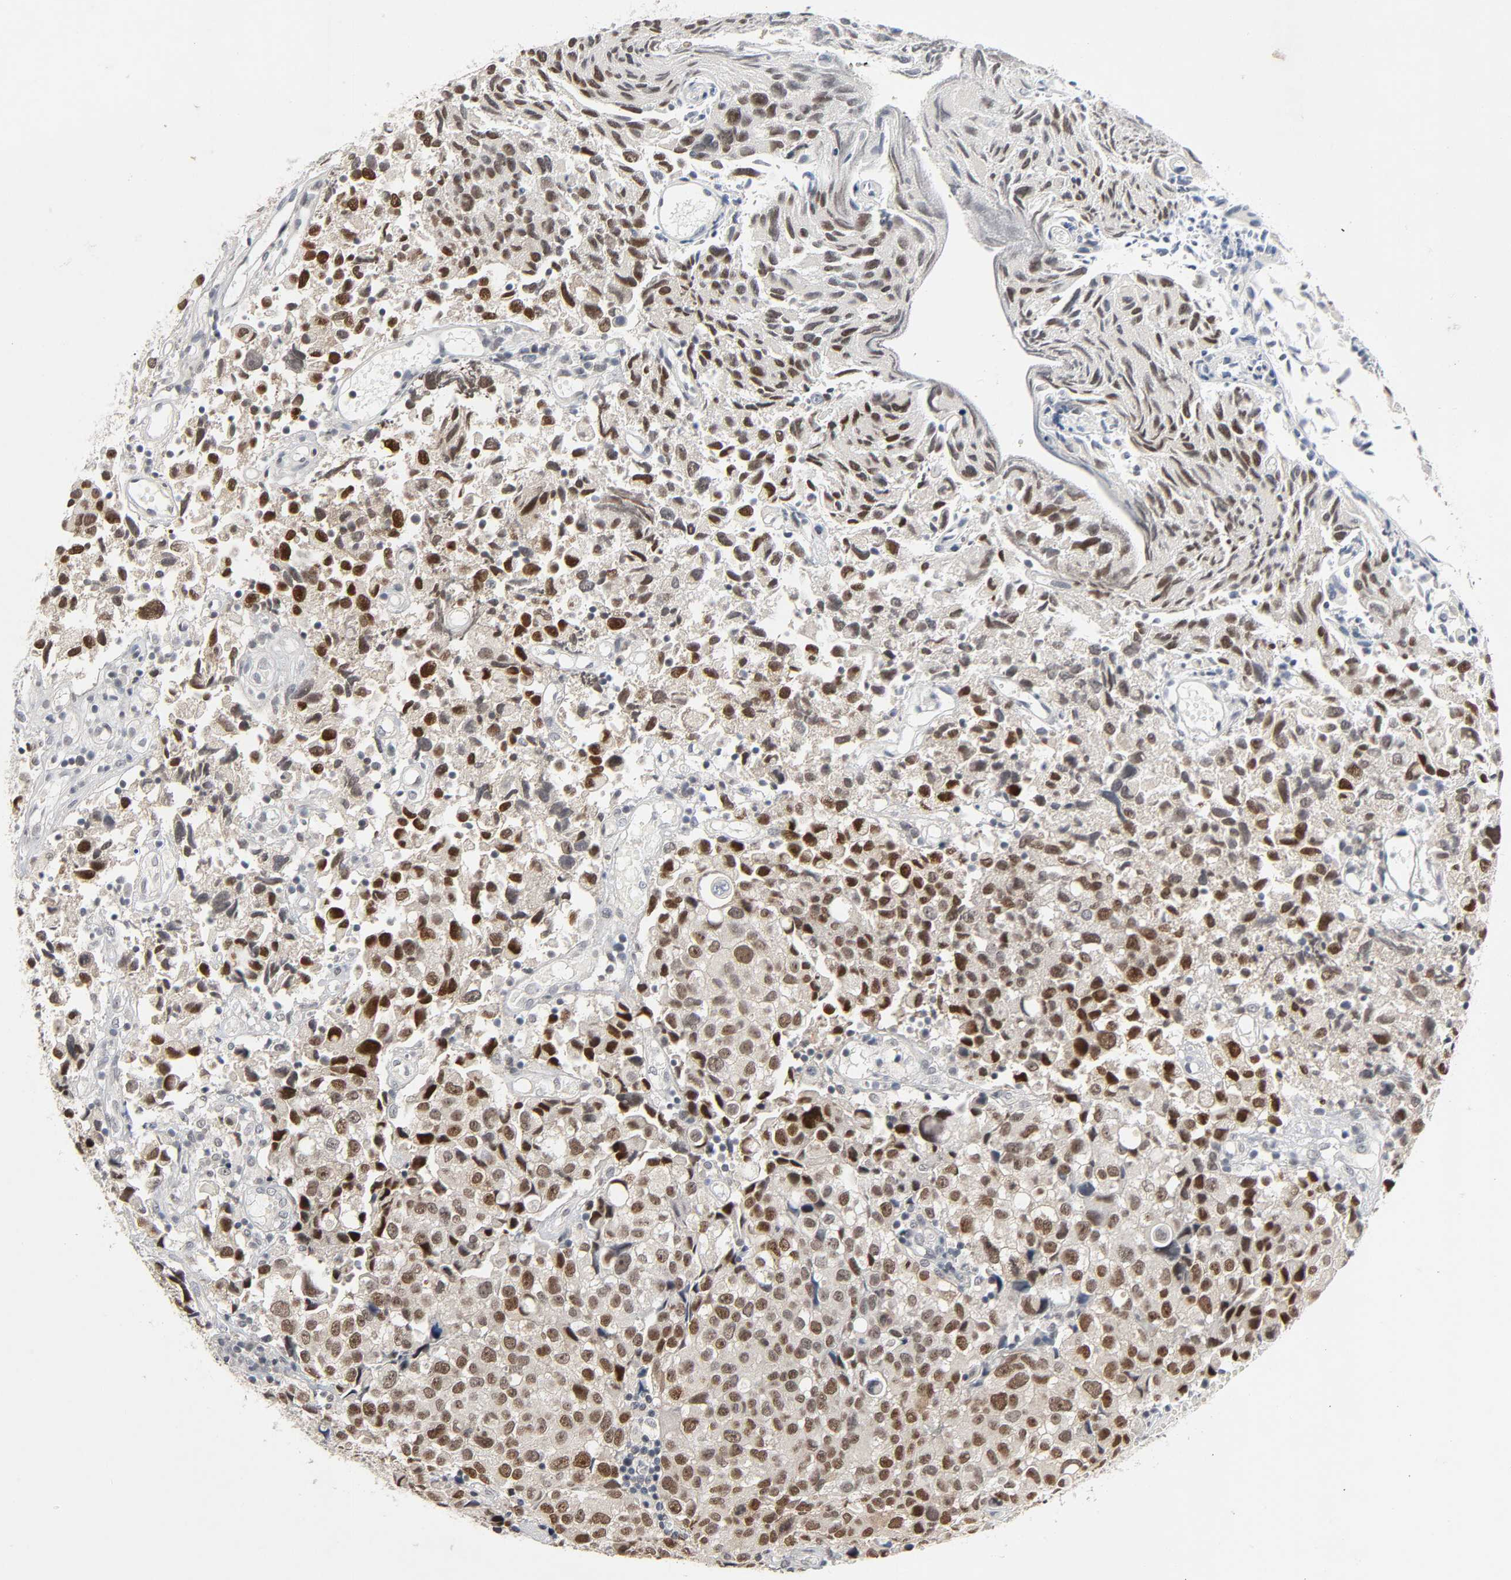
{"staining": {"intensity": "strong", "quantity": ">75%", "location": "cytoplasmic/membranous,nuclear"}, "tissue": "urothelial cancer", "cell_type": "Tumor cells", "image_type": "cancer", "snomed": [{"axis": "morphology", "description": "Urothelial carcinoma, High grade"}, {"axis": "topography", "description": "Urinary bladder"}], "caption": "A brown stain highlights strong cytoplasmic/membranous and nuclear staining of a protein in human urothelial carcinoma (high-grade) tumor cells. (DAB IHC, brown staining for protein, blue staining for nuclei).", "gene": "MAPKAPK5", "patient": {"sex": "female", "age": 75}}